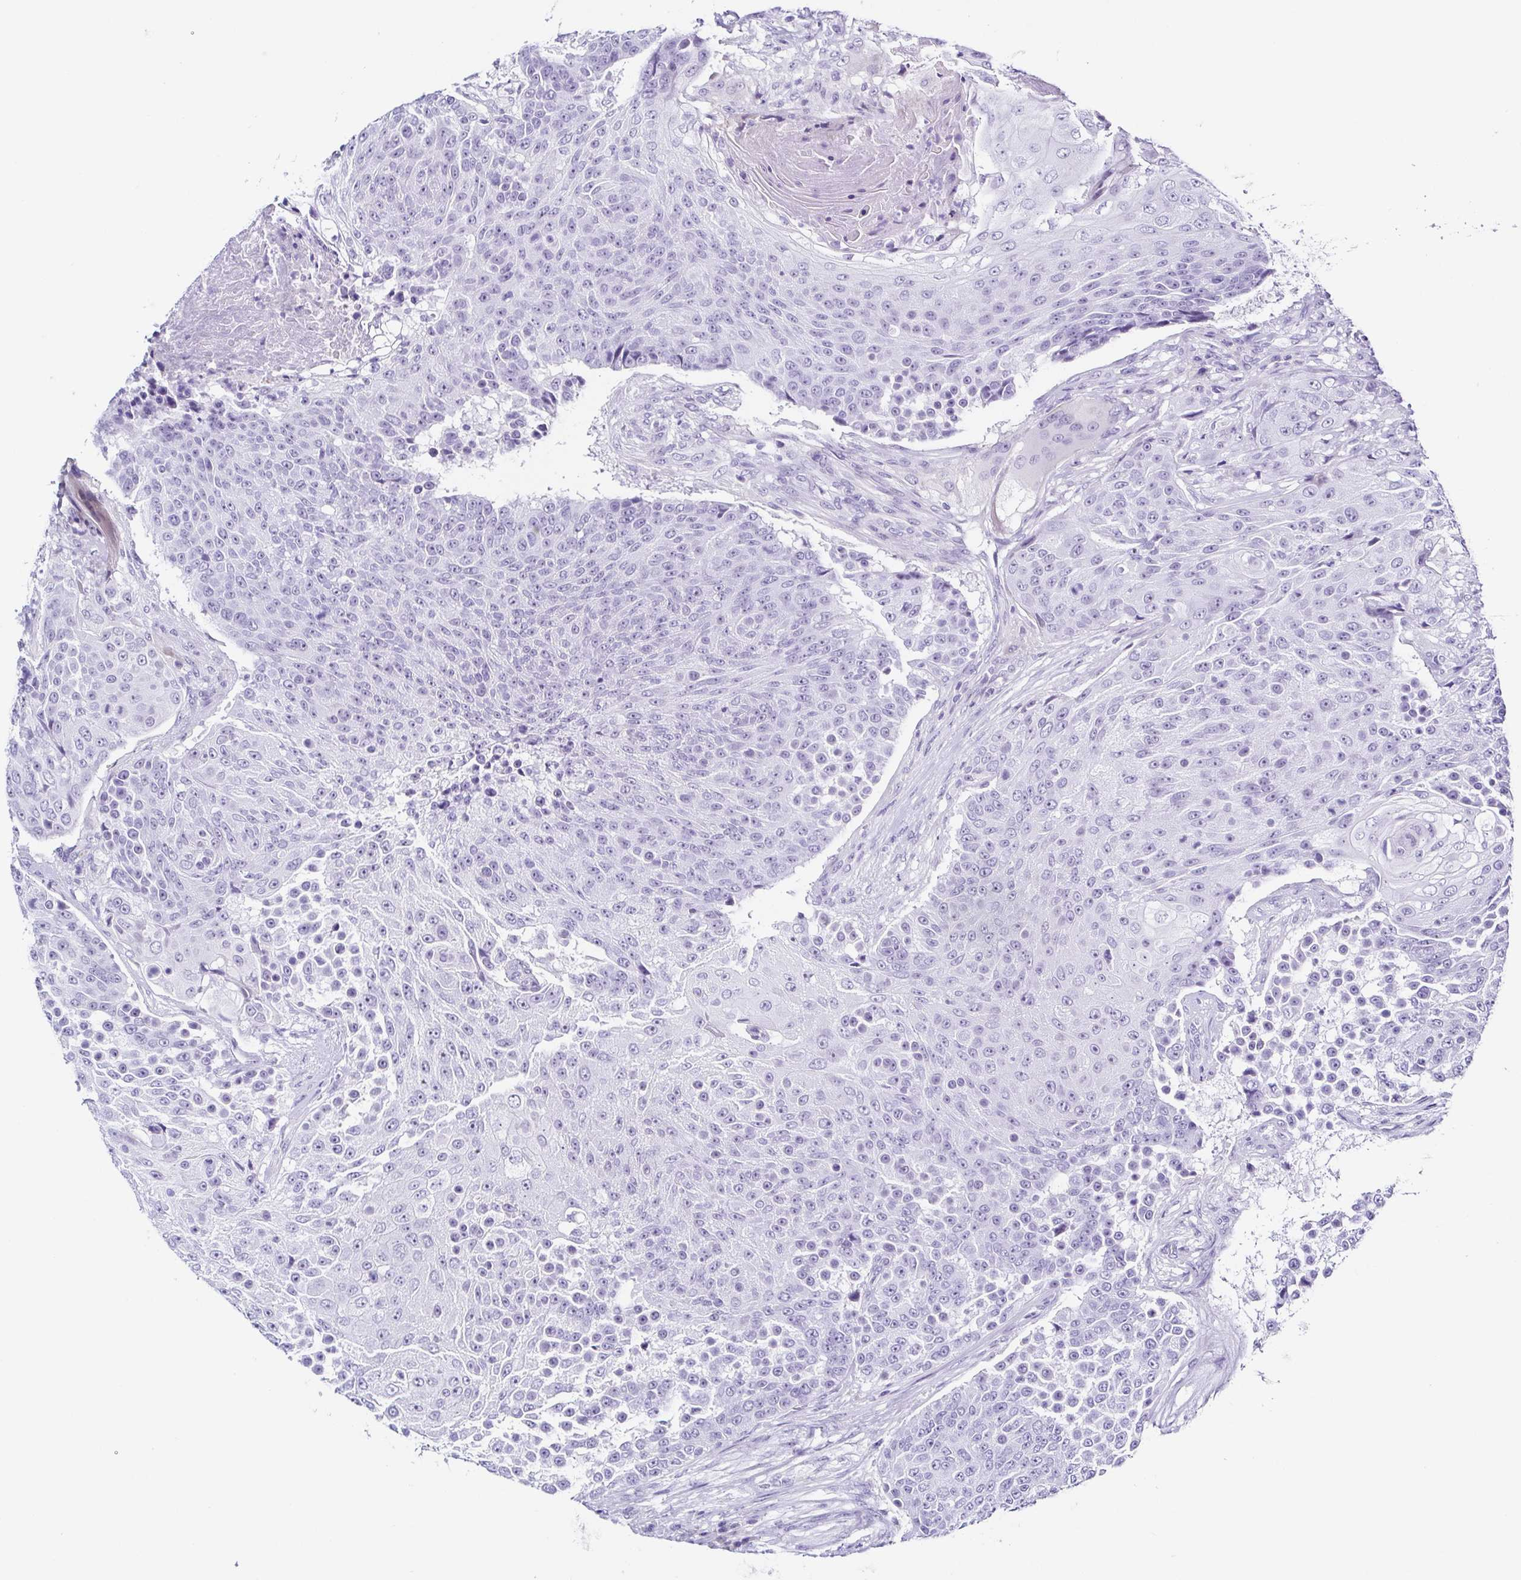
{"staining": {"intensity": "negative", "quantity": "none", "location": "none"}, "tissue": "urothelial cancer", "cell_type": "Tumor cells", "image_type": "cancer", "snomed": [{"axis": "morphology", "description": "Urothelial carcinoma, High grade"}, {"axis": "topography", "description": "Urinary bladder"}], "caption": "Tumor cells are negative for protein expression in human high-grade urothelial carcinoma. The staining is performed using DAB brown chromogen with nuclei counter-stained in using hematoxylin.", "gene": "TNNT2", "patient": {"sex": "female", "age": 63}}